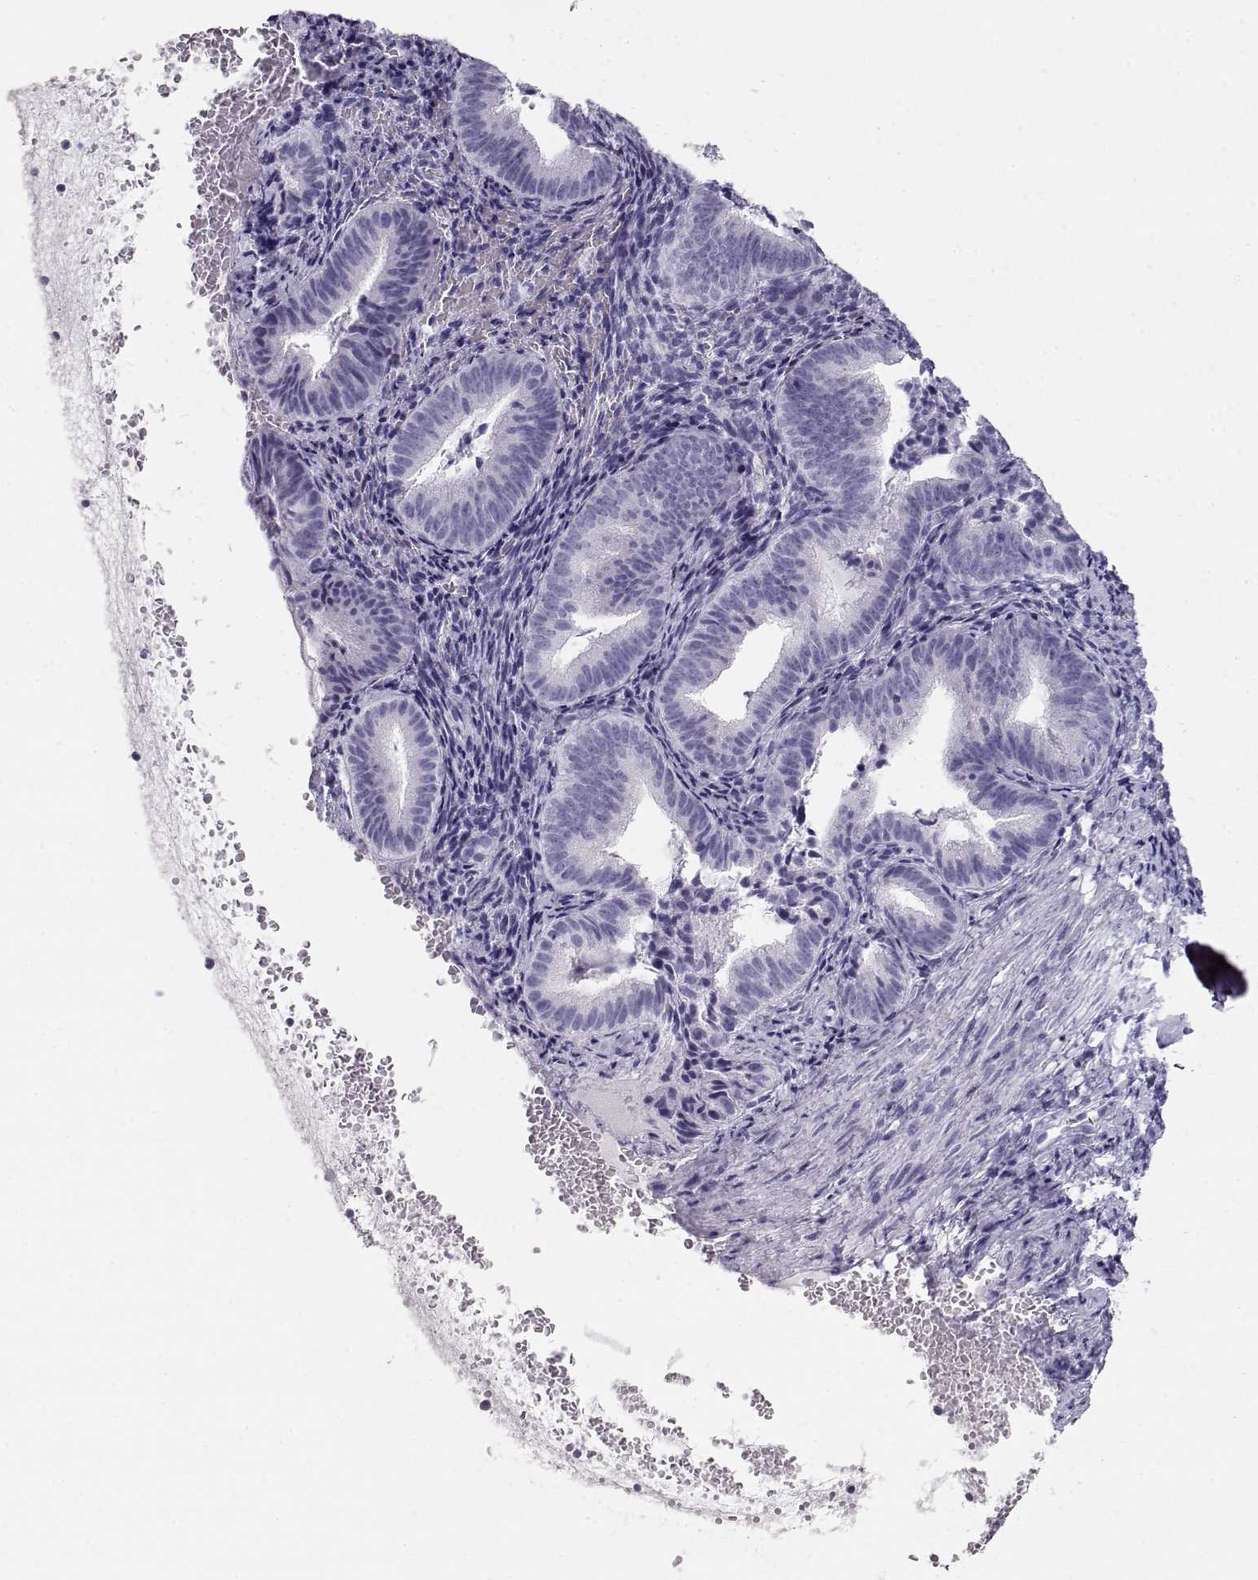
{"staining": {"intensity": "negative", "quantity": "none", "location": "none"}, "tissue": "endometrium", "cell_type": "Cells in endometrial stroma", "image_type": "normal", "snomed": [{"axis": "morphology", "description": "Normal tissue, NOS"}, {"axis": "topography", "description": "Endometrium"}], "caption": "Endometrium stained for a protein using immunohistochemistry displays no positivity cells in endometrial stroma.", "gene": "MAGEC1", "patient": {"sex": "female", "age": 42}}